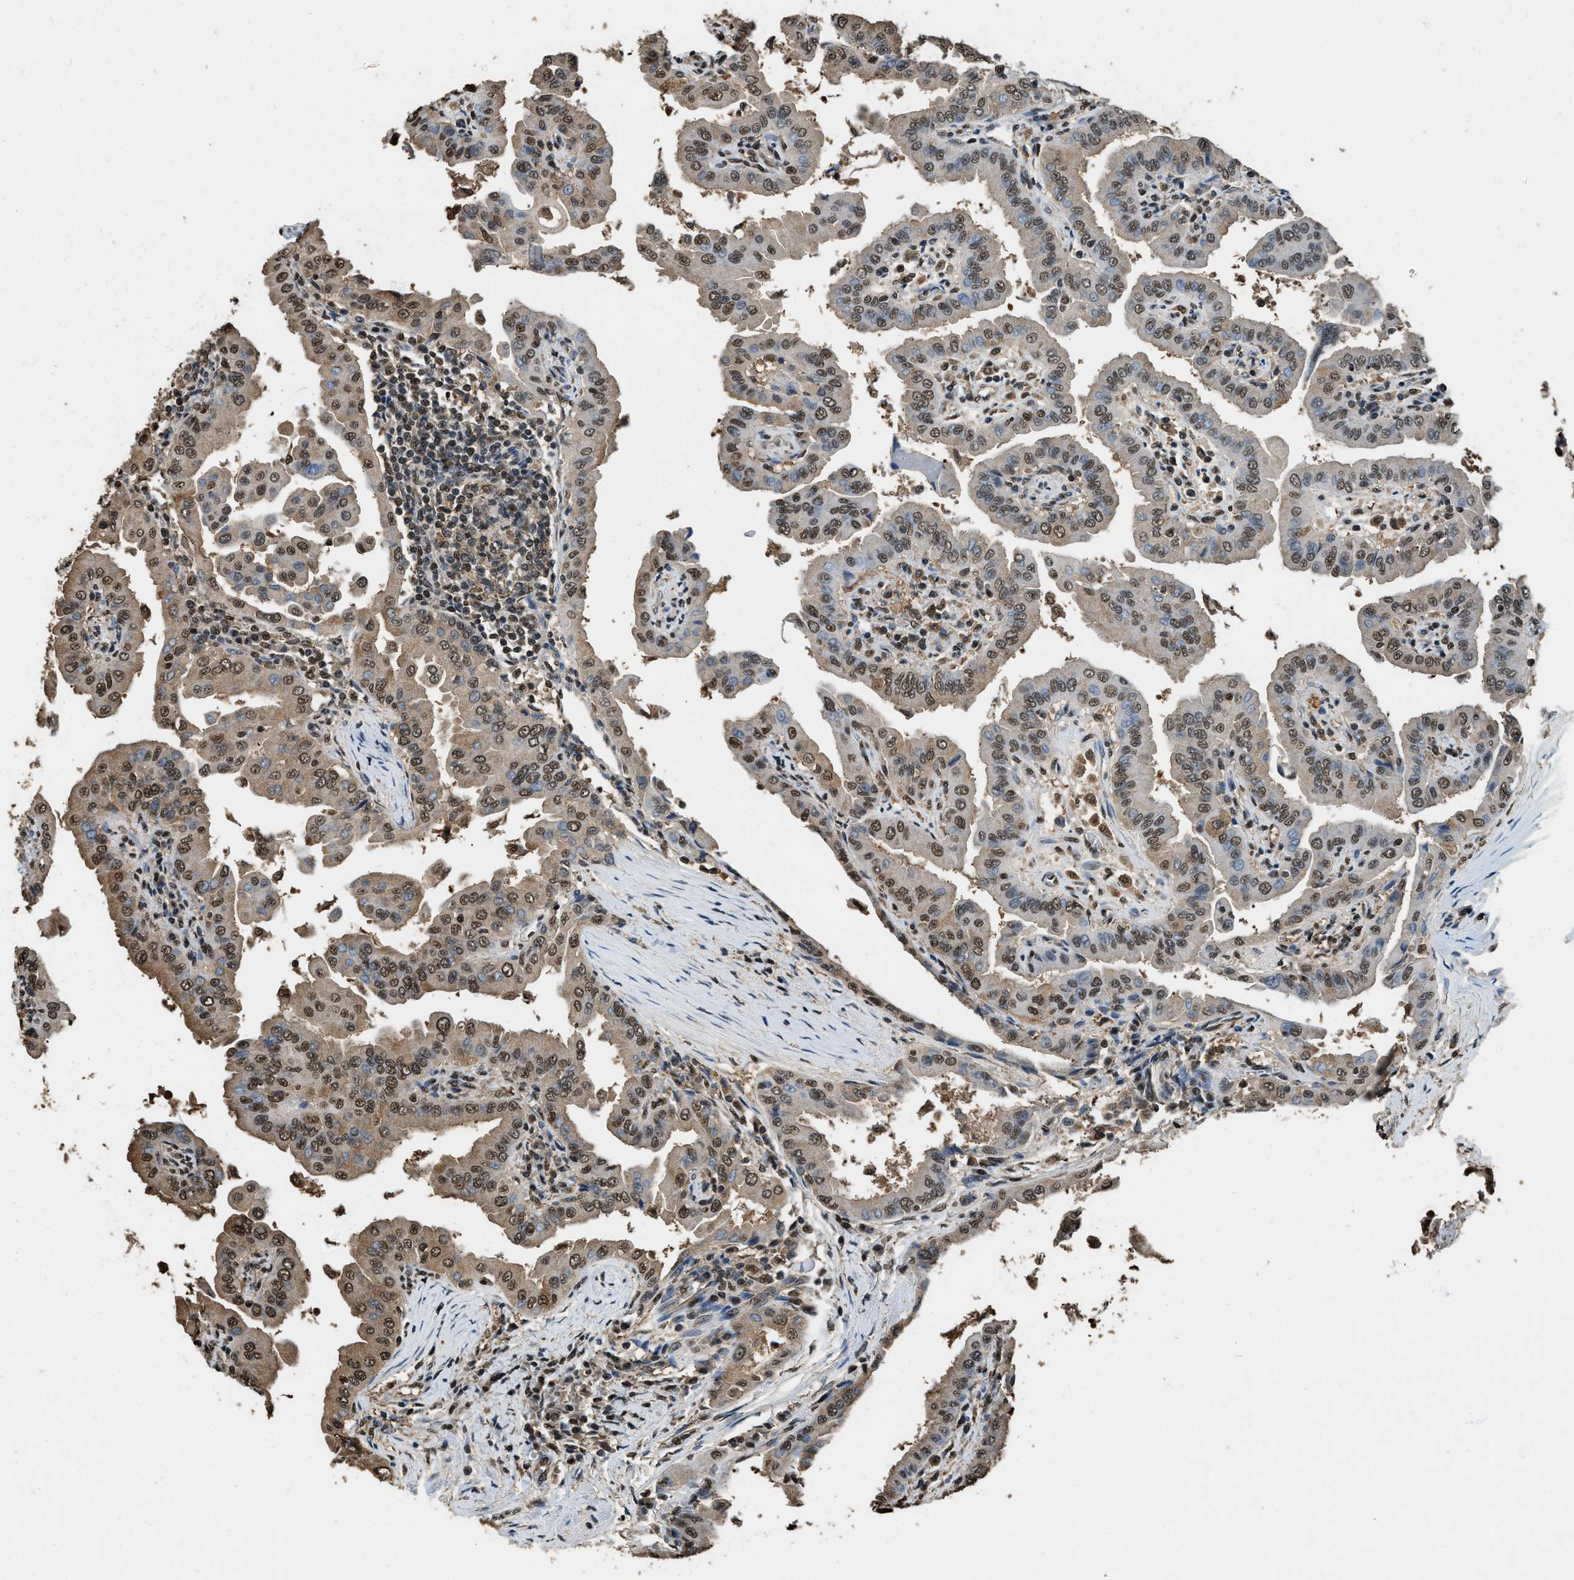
{"staining": {"intensity": "moderate", "quantity": ">75%", "location": "cytoplasmic/membranous,nuclear"}, "tissue": "thyroid cancer", "cell_type": "Tumor cells", "image_type": "cancer", "snomed": [{"axis": "morphology", "description": "Papillary adenocarcinoma, NOS"}, {"axis": "topography", "description": "Thyroid gland"}], "caption": "Immunohistochemistry (IHC) (DAB (3,3'-diaminobenzidine)) staining of human thyroid papillary adenocarcinoma reveals moderate cytoplasmic/membranous and nuclear protein staining in about >75% of tumor cells.", "gene": "GAPDH", "patient": {"sex": "male", "age": 33}}